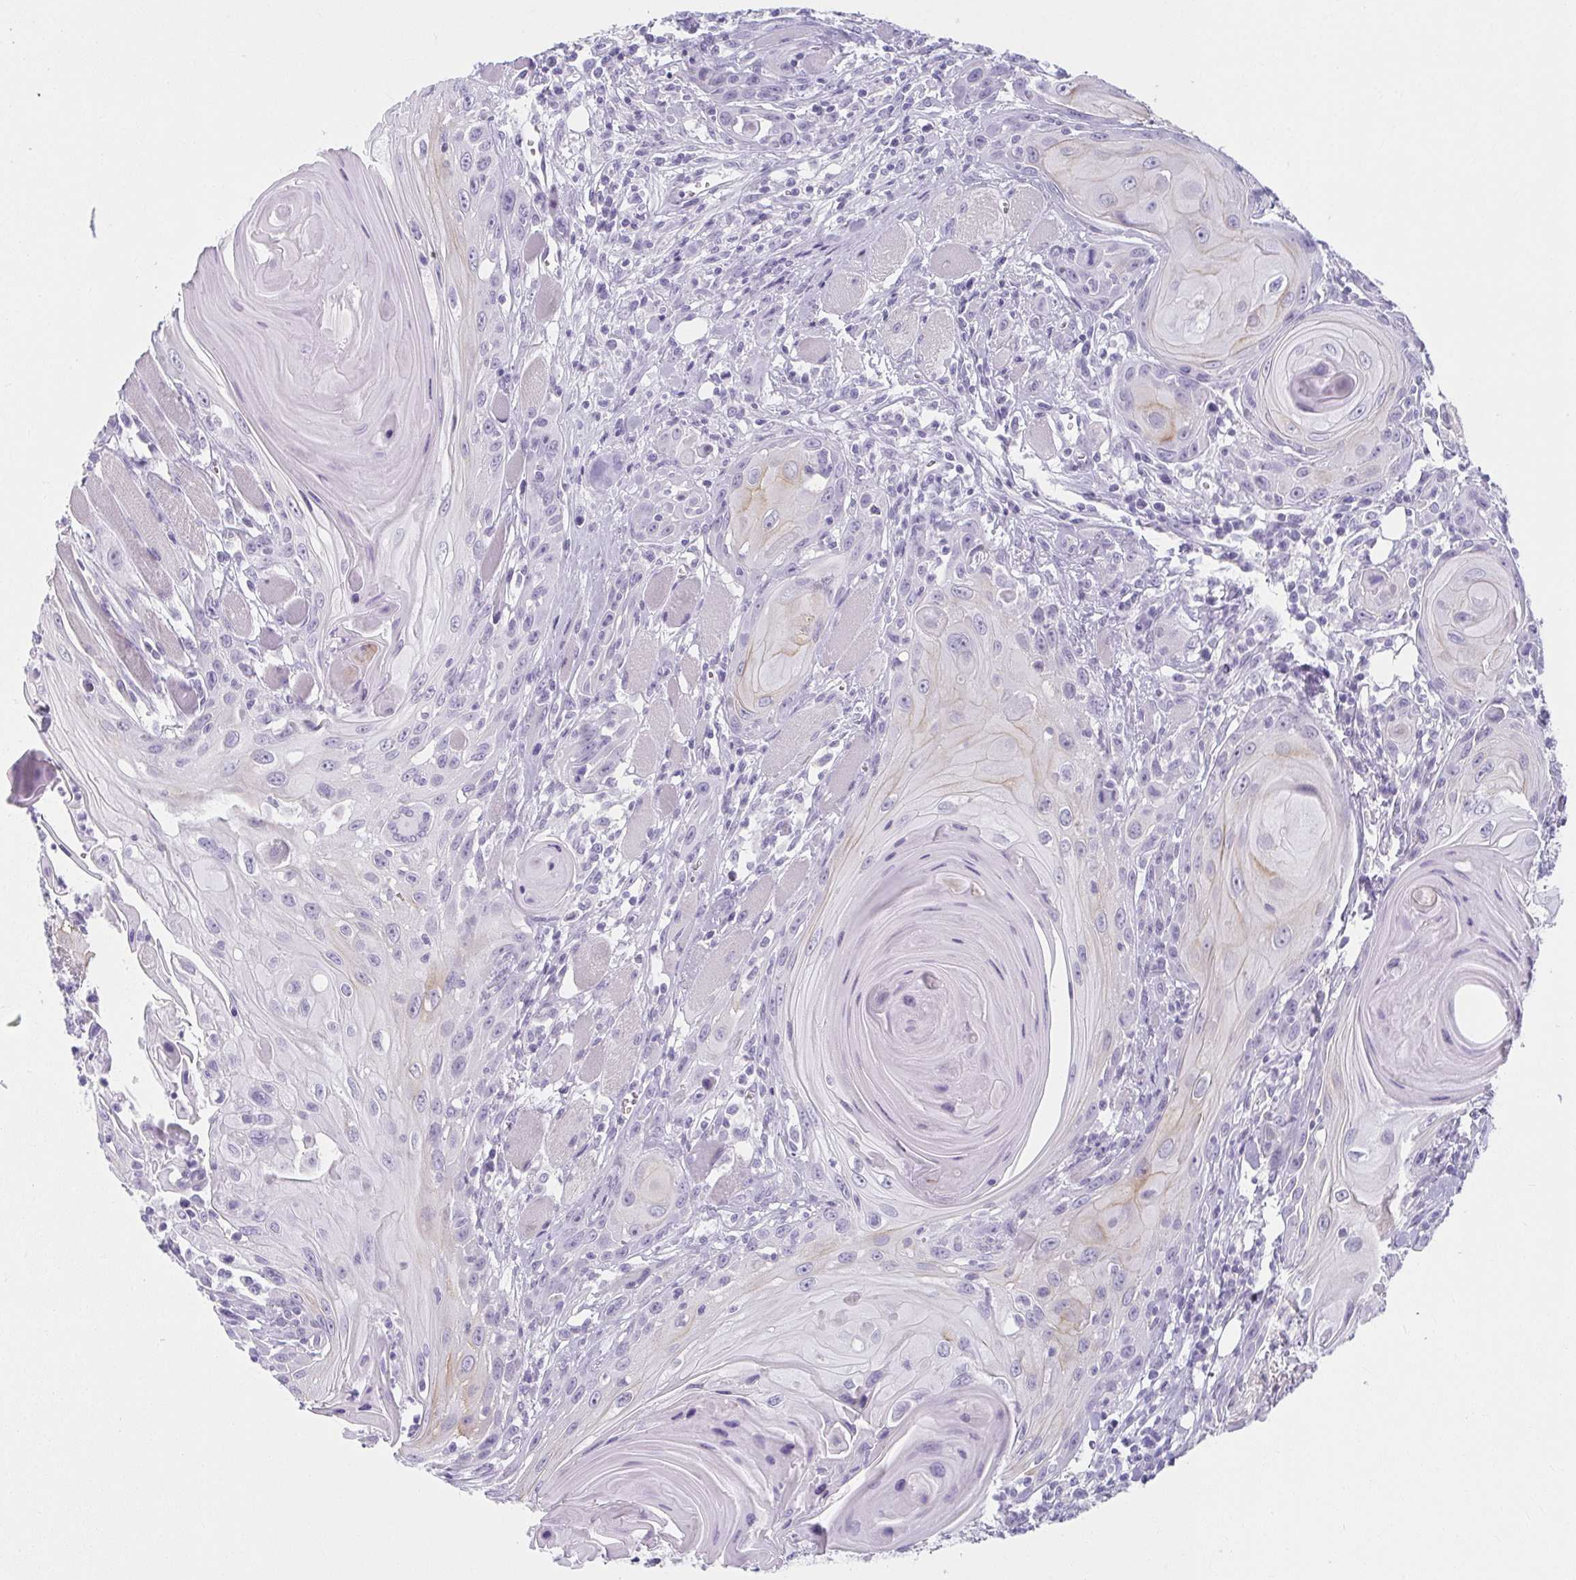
{"staining": {"intensity": "negative", "quantity": "none", "location": "none"}, "tissue": "head and neck cancer", "cell_type": "Tumor cells", "image_type": "cancer", "snomed": [{"axis": "morphology", "description": "Squamous cell carcinoma, NOS"}, {"axis": "topography", "description": "Head-Neck"}], "caption": "Tumor cells are negative for protein expression in human head and neck cancer (squamous cell carcinoma).", "gene": "MOBP", "patient": {"sex": "female", "age": 80}}